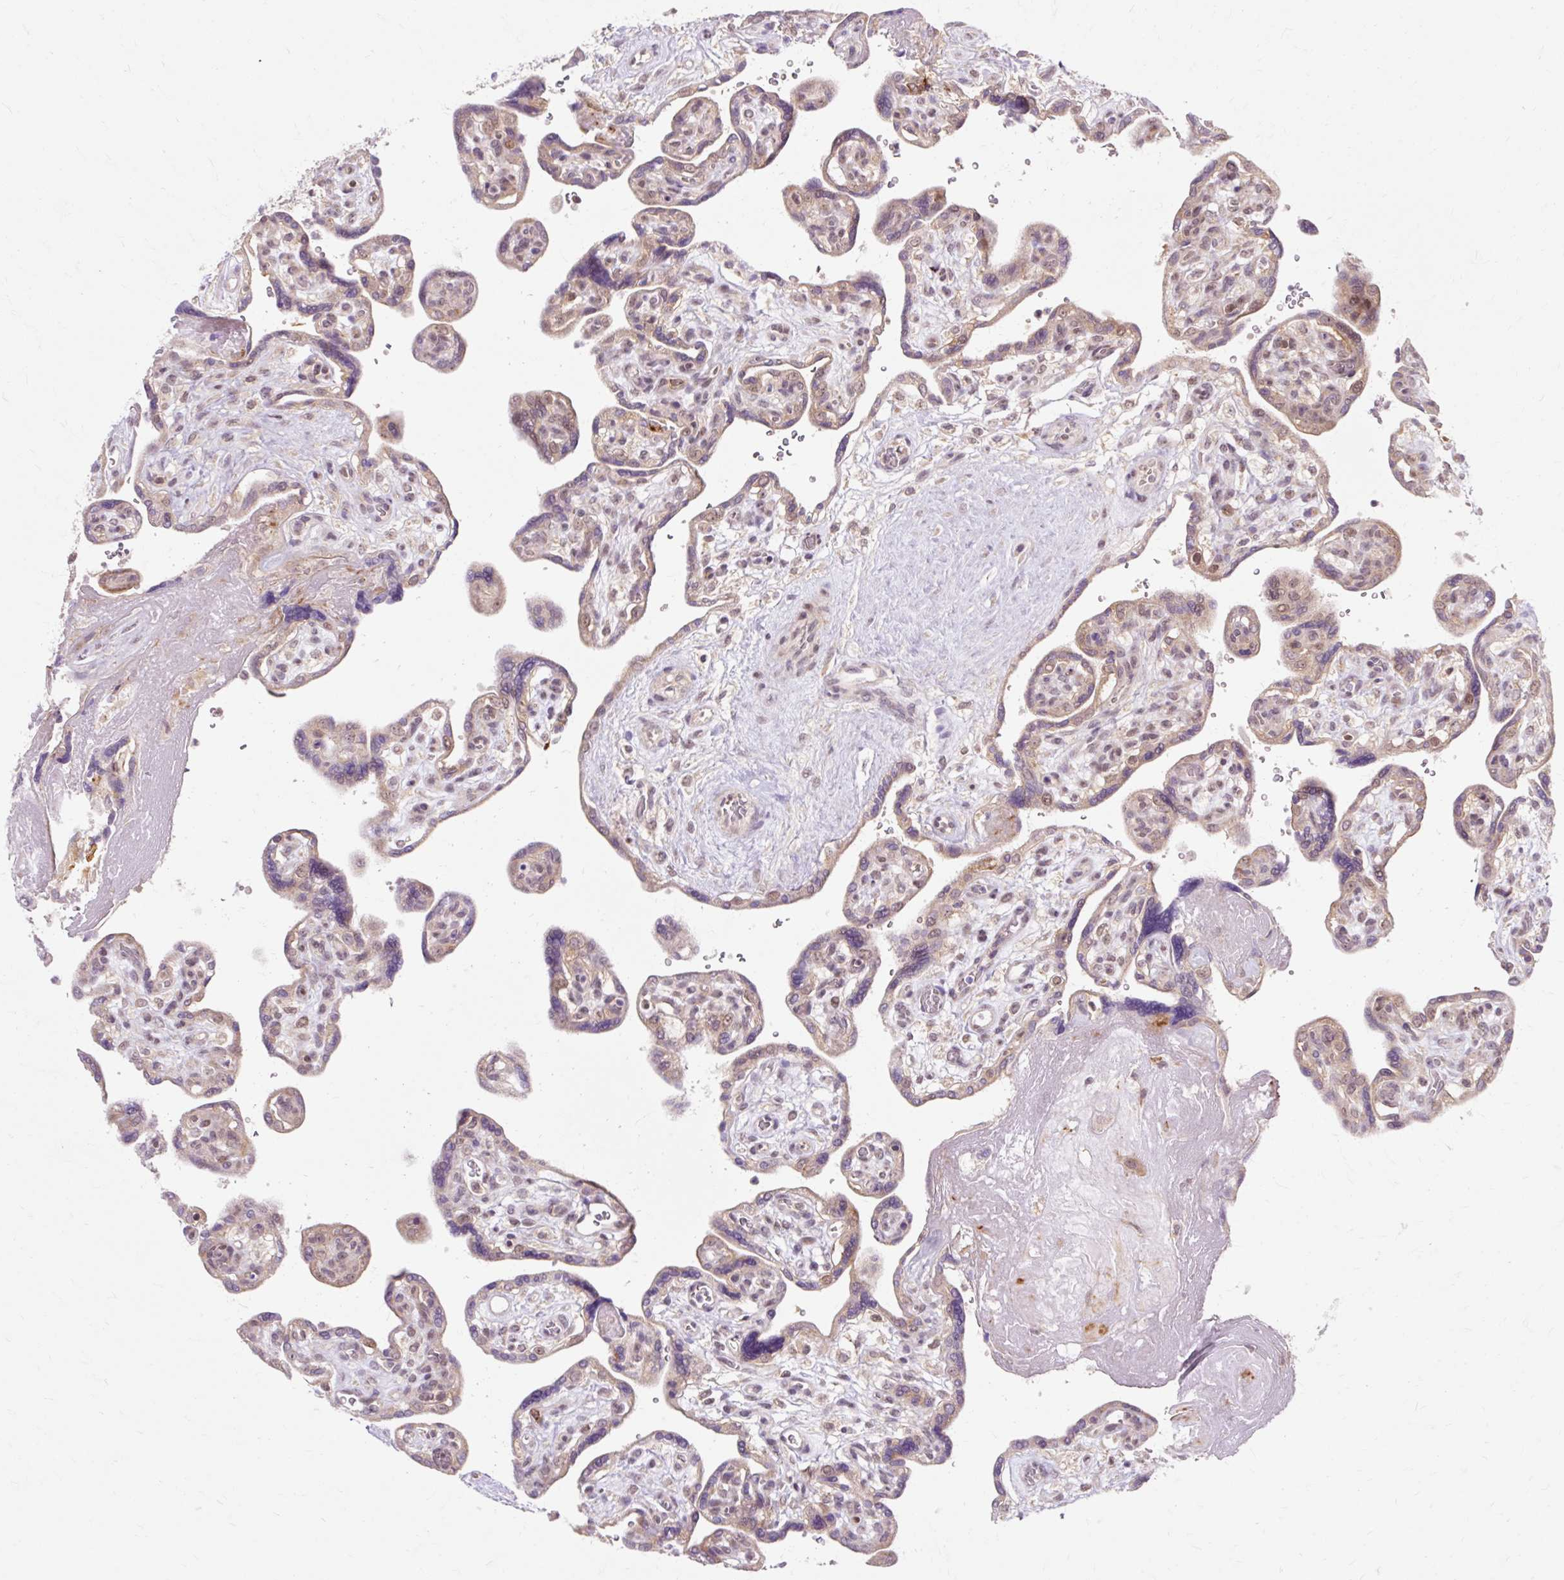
{"staining": {"intensity": "moderate", "quantity": ">75%", "location": "cytoplasmic/membranous"}, "tissue": "placenta", "cell_type": "Trophoblastic cells", "image_type": "normal", "snomed": [{"axis": "morphology", "description": "Normal tissue, NOS"}, {"axis": "topography", "description": "Placenta"}], "caption": "Immunohistochemistry micrograph of unremarkable placenta: human placenta stained using immunohistochemistry demonstrates medium levels of moderate protein expression localized specifically in the cytoplasmic/membranous of trophoblastic cells, appearing as a cytoplasmic/membranous brown color.", "gene": "GEMIN2", "patient": {"sex": "female", "age": 39}}